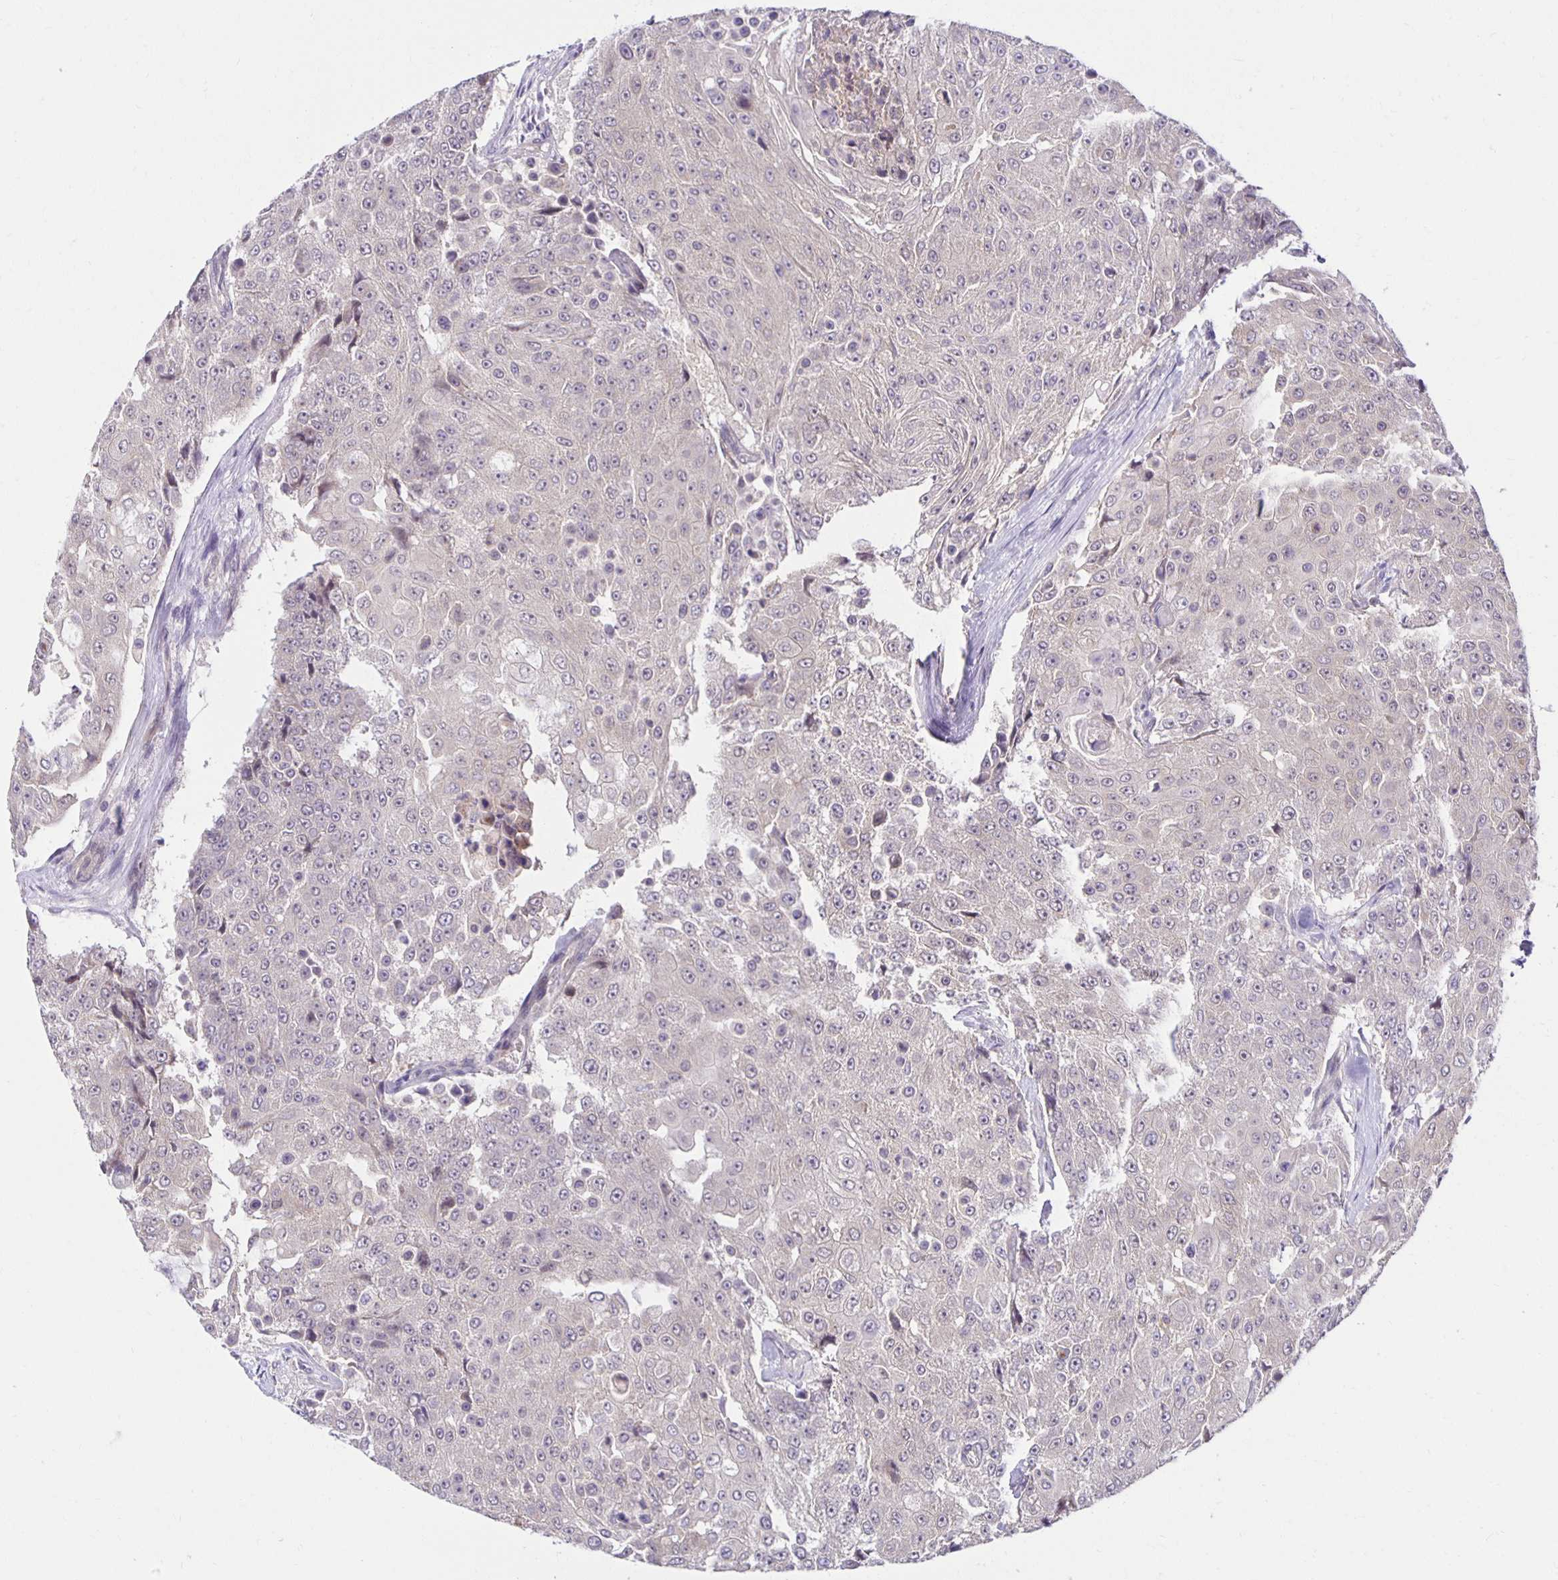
{"staining": {"intensity": "negative", "quantity": "none", "location": "none"}, "tissue": "urothelial cancer", "cell_type": "Tumor cells", "image_type": "cancer", "snomed": [{"axis": "morphology", "description": "Urothelial carcinoma, High grade"}, {"axis": "topography", "description": "Urinary bladder"}], "caption": "Tumor cells show no significant staining in urothelial cancer.", "gene": "MIEN1", "patient": {"sex": "female", "age": 63}}